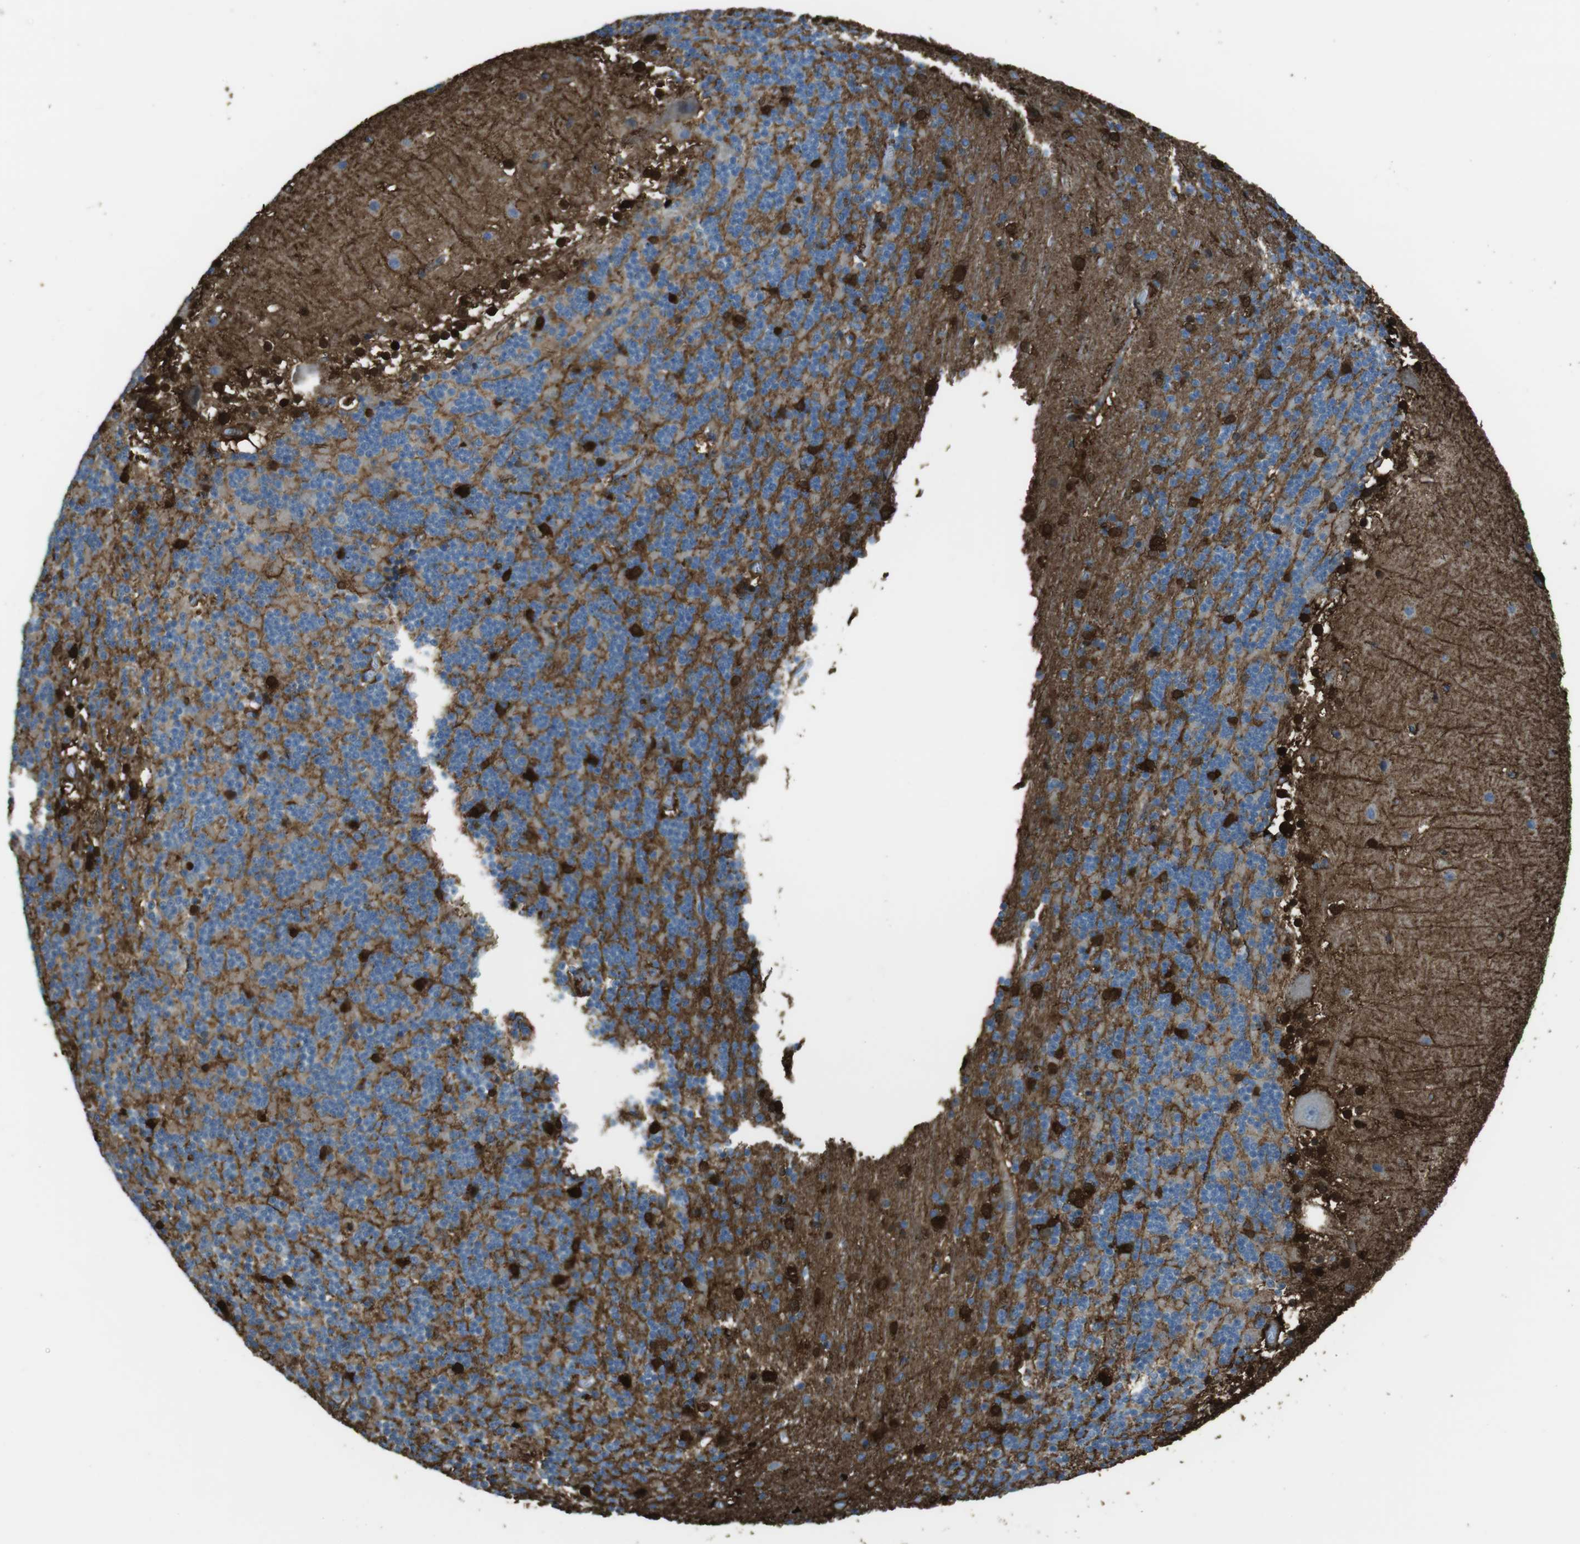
{"staining": {"intensity": "moderate", "quantity": "25%-75%", "location": "cytoplasmic/membranous"}, "tissue": "cerebellum", "cell_type": "Cells in granular layer", "image_type": "normal", "snomed": [{"axis": "morphology", "description": "Normal tissue, NOS"}, {"axis": "topography", "description": "Cerebellum"}], "caption": "Protein staining demonstrates moderate cytoplasmic/membranous expression in approximately 25%-75% of cells in granular layer in benign cerebellum. (DAB (3,3'-diaminobenzidine) IHC, brown staining for protein, blue staining for nuclei).", "gene": "SFT2D1", "patient": {"sex": "female", "age": 19}}